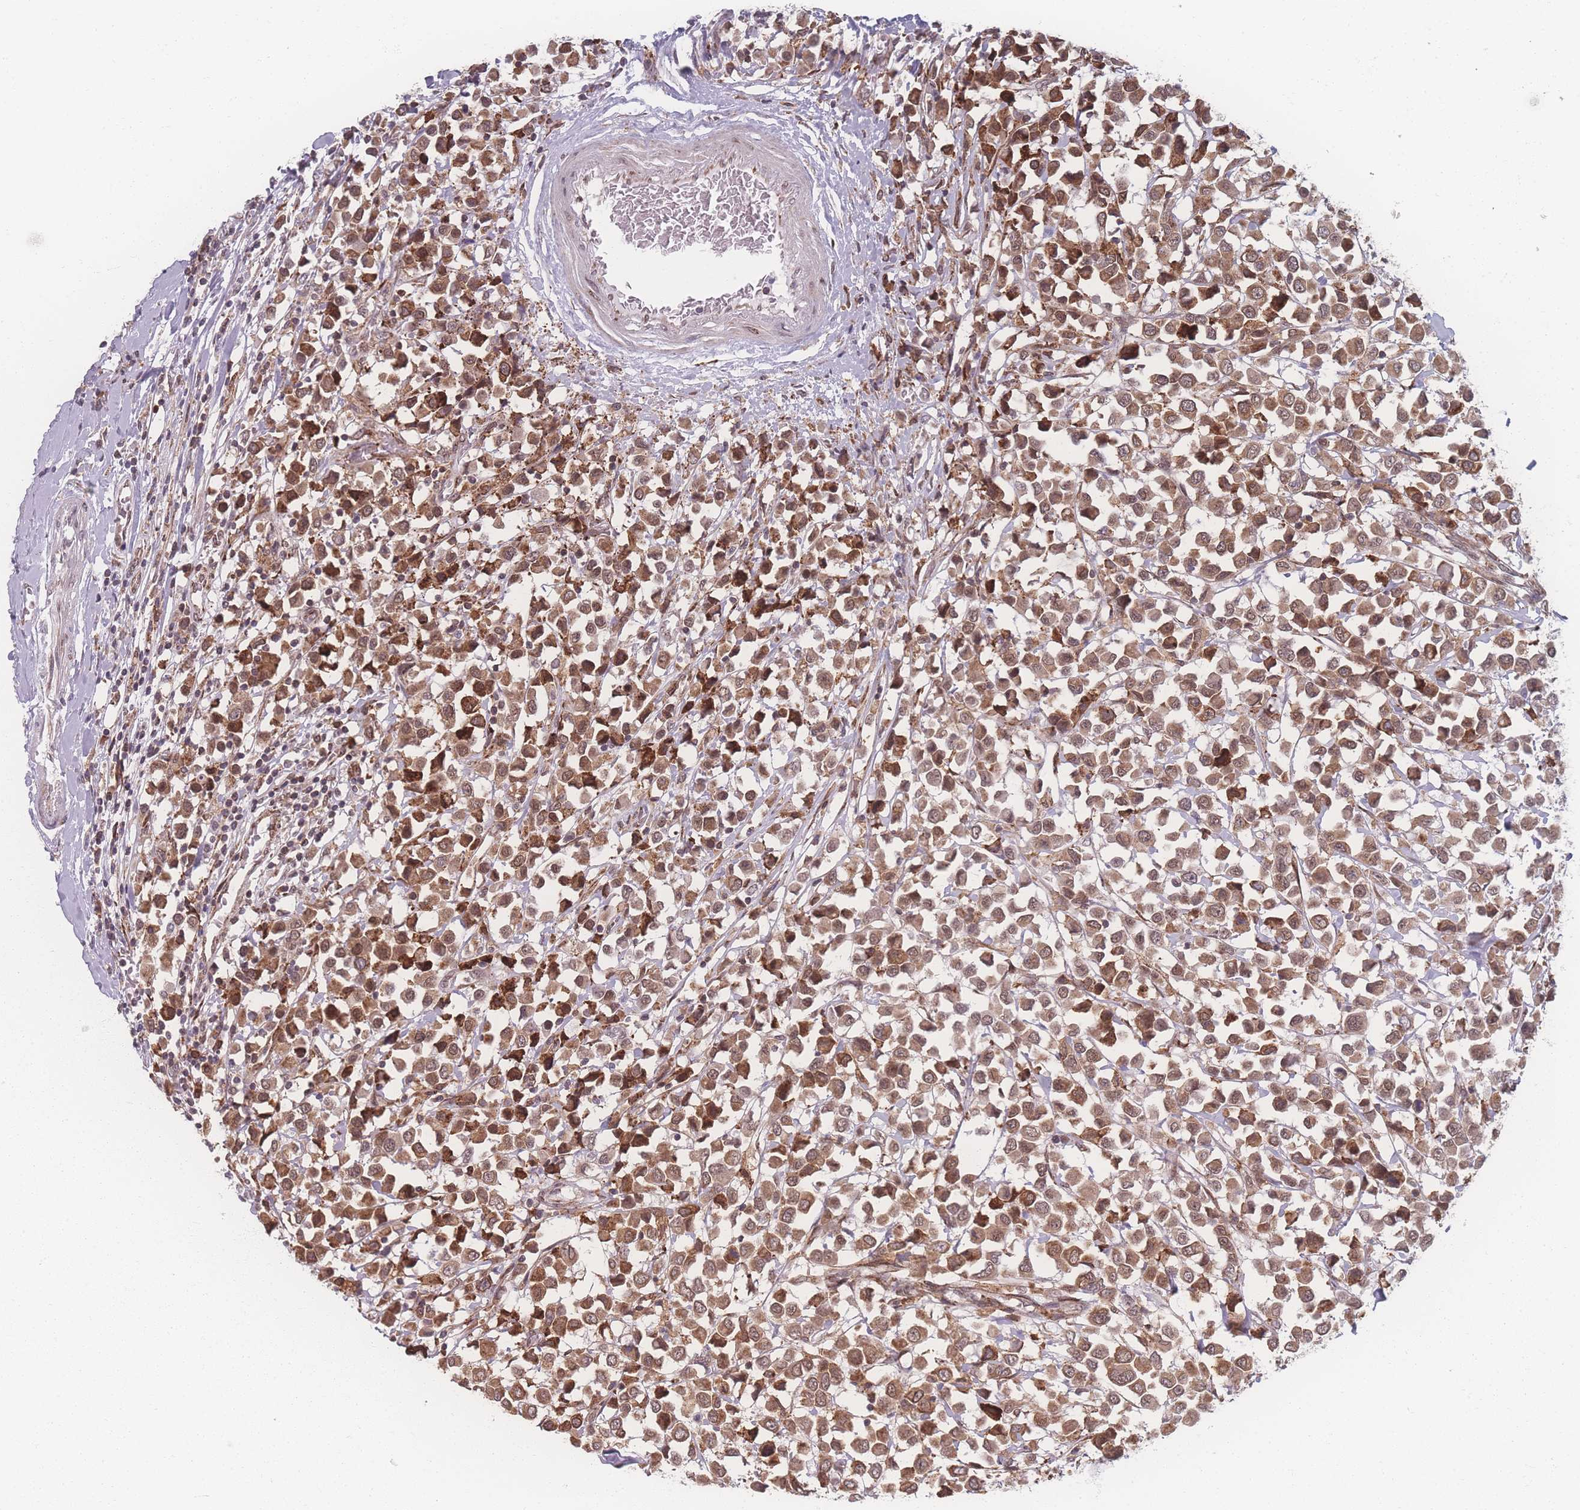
{"staining": {"intensity": "moderate", "quantity": ">75%", "location": "cytoplasmic/membranous,nuclear"}, "tissue": "breast cancer", "cell_type": "Tumor cells", "image_type": "cancer", "snomed": [{"axis": "morphology", "description": "Duct carcinoma"}, {"axis": "topography", "description": "Breast"}], "caption": "Moderate cytoplasmic/membranous and nuclear protein positivity is present in about >75% of tumor cells in breast cancer (infiltrating ductal carcinoma). The protein is stained brown, and the nuclei are stained in blue (DAB IHC with brightfield microscopy, high magnification).", "gene": "ZC3H13", "patient": {"sex": "female", "age": 61}}